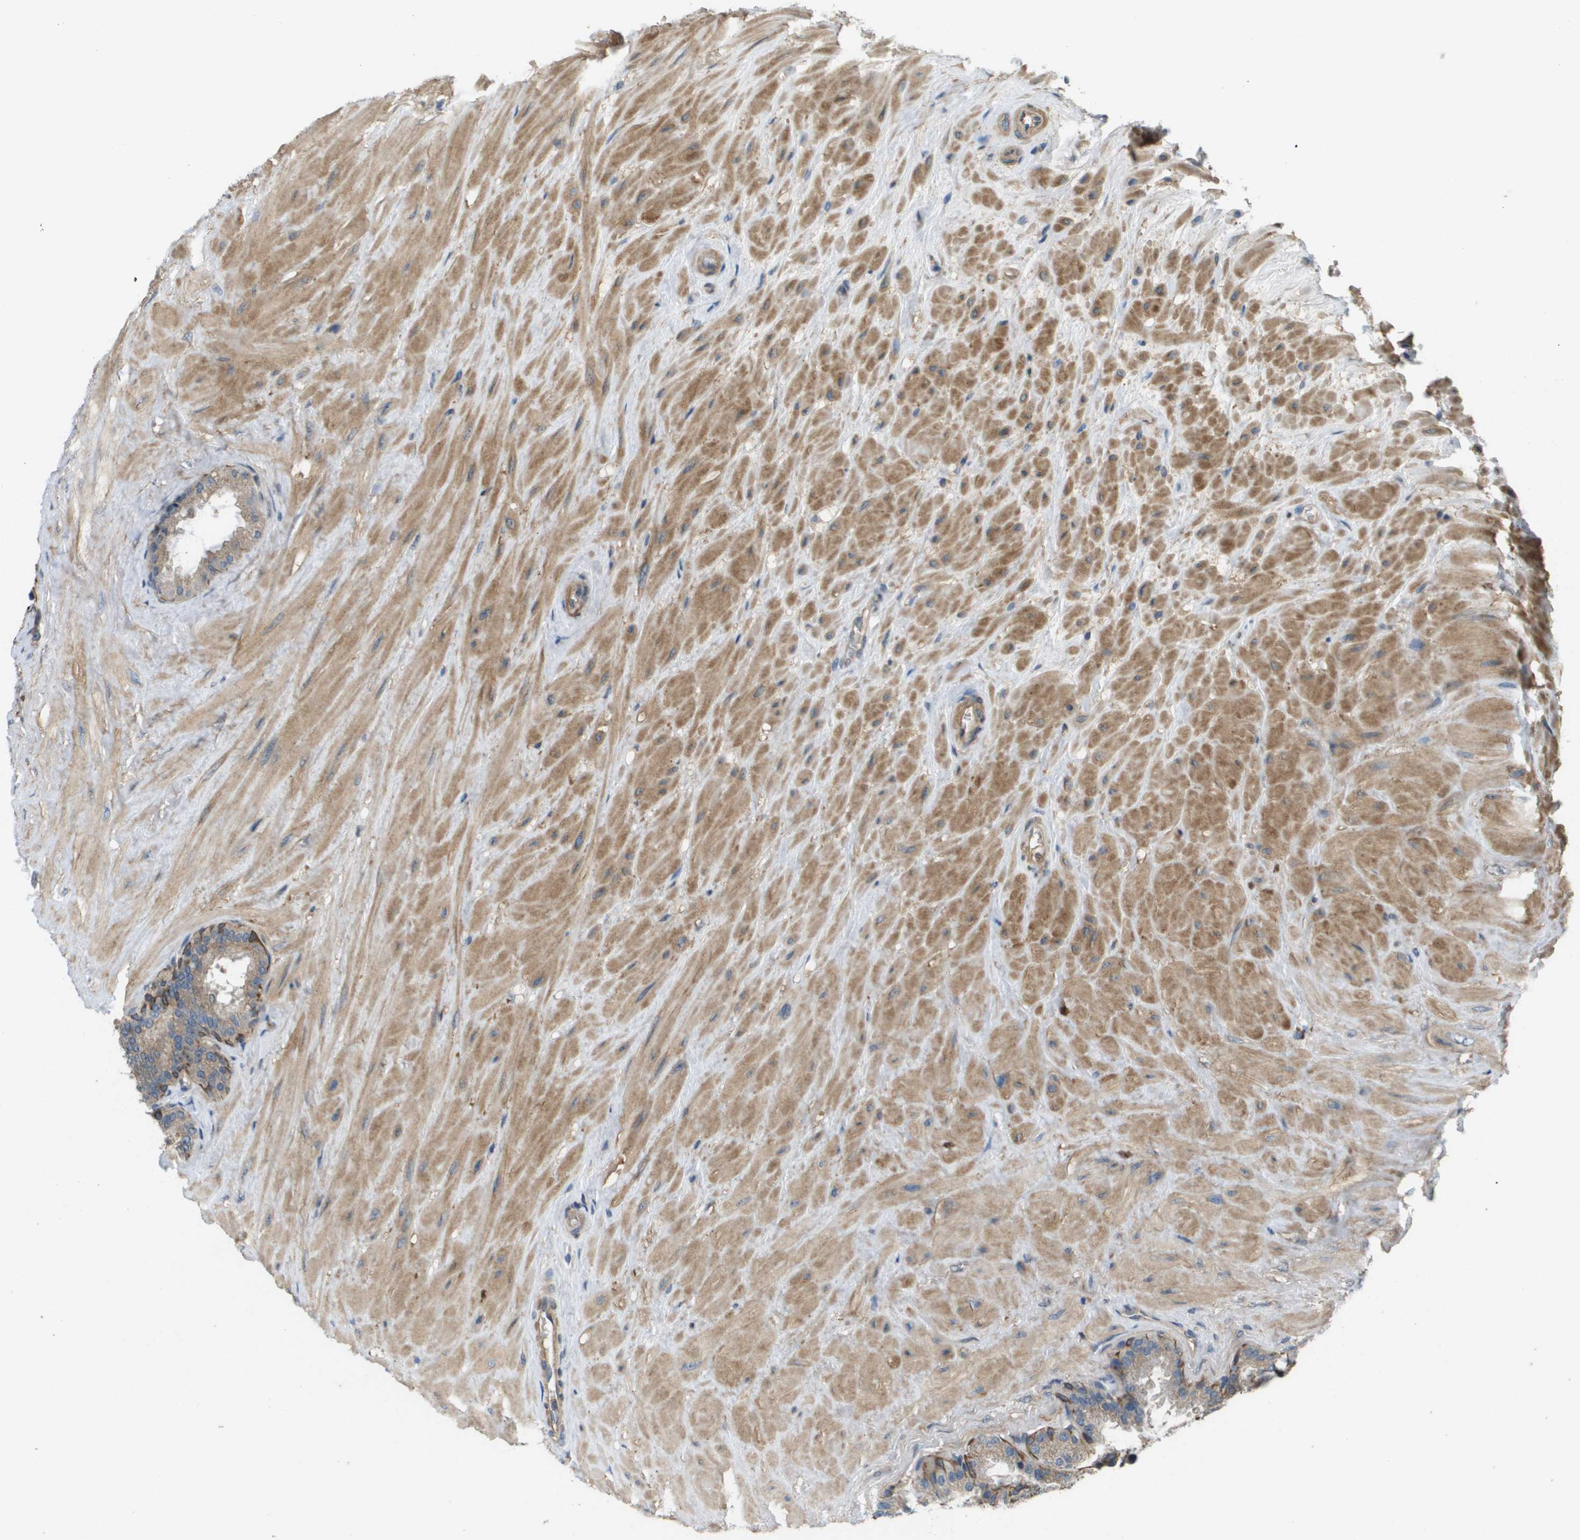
{"staining": {"intensity": "strong", "quantity": "25%-75%", "location": "cytoplasmic/membranous"}, "tissue": "seminal vesicle", "cell_type": "Glandular cells", "image_type": "normal", "snomed": [{"axis": "morphology", "description": "Normal tissue, NOS"}, {"axis": "topography", "description": "Seminal veicle"}], "caption": "Protein staining of normal seminal vesicle reveals strong cytoplasmic/membranous positivity in about 25%-75% of glandular cells.", "gene": "KRT23", "patient": {"sex": "male", "age": 46}}